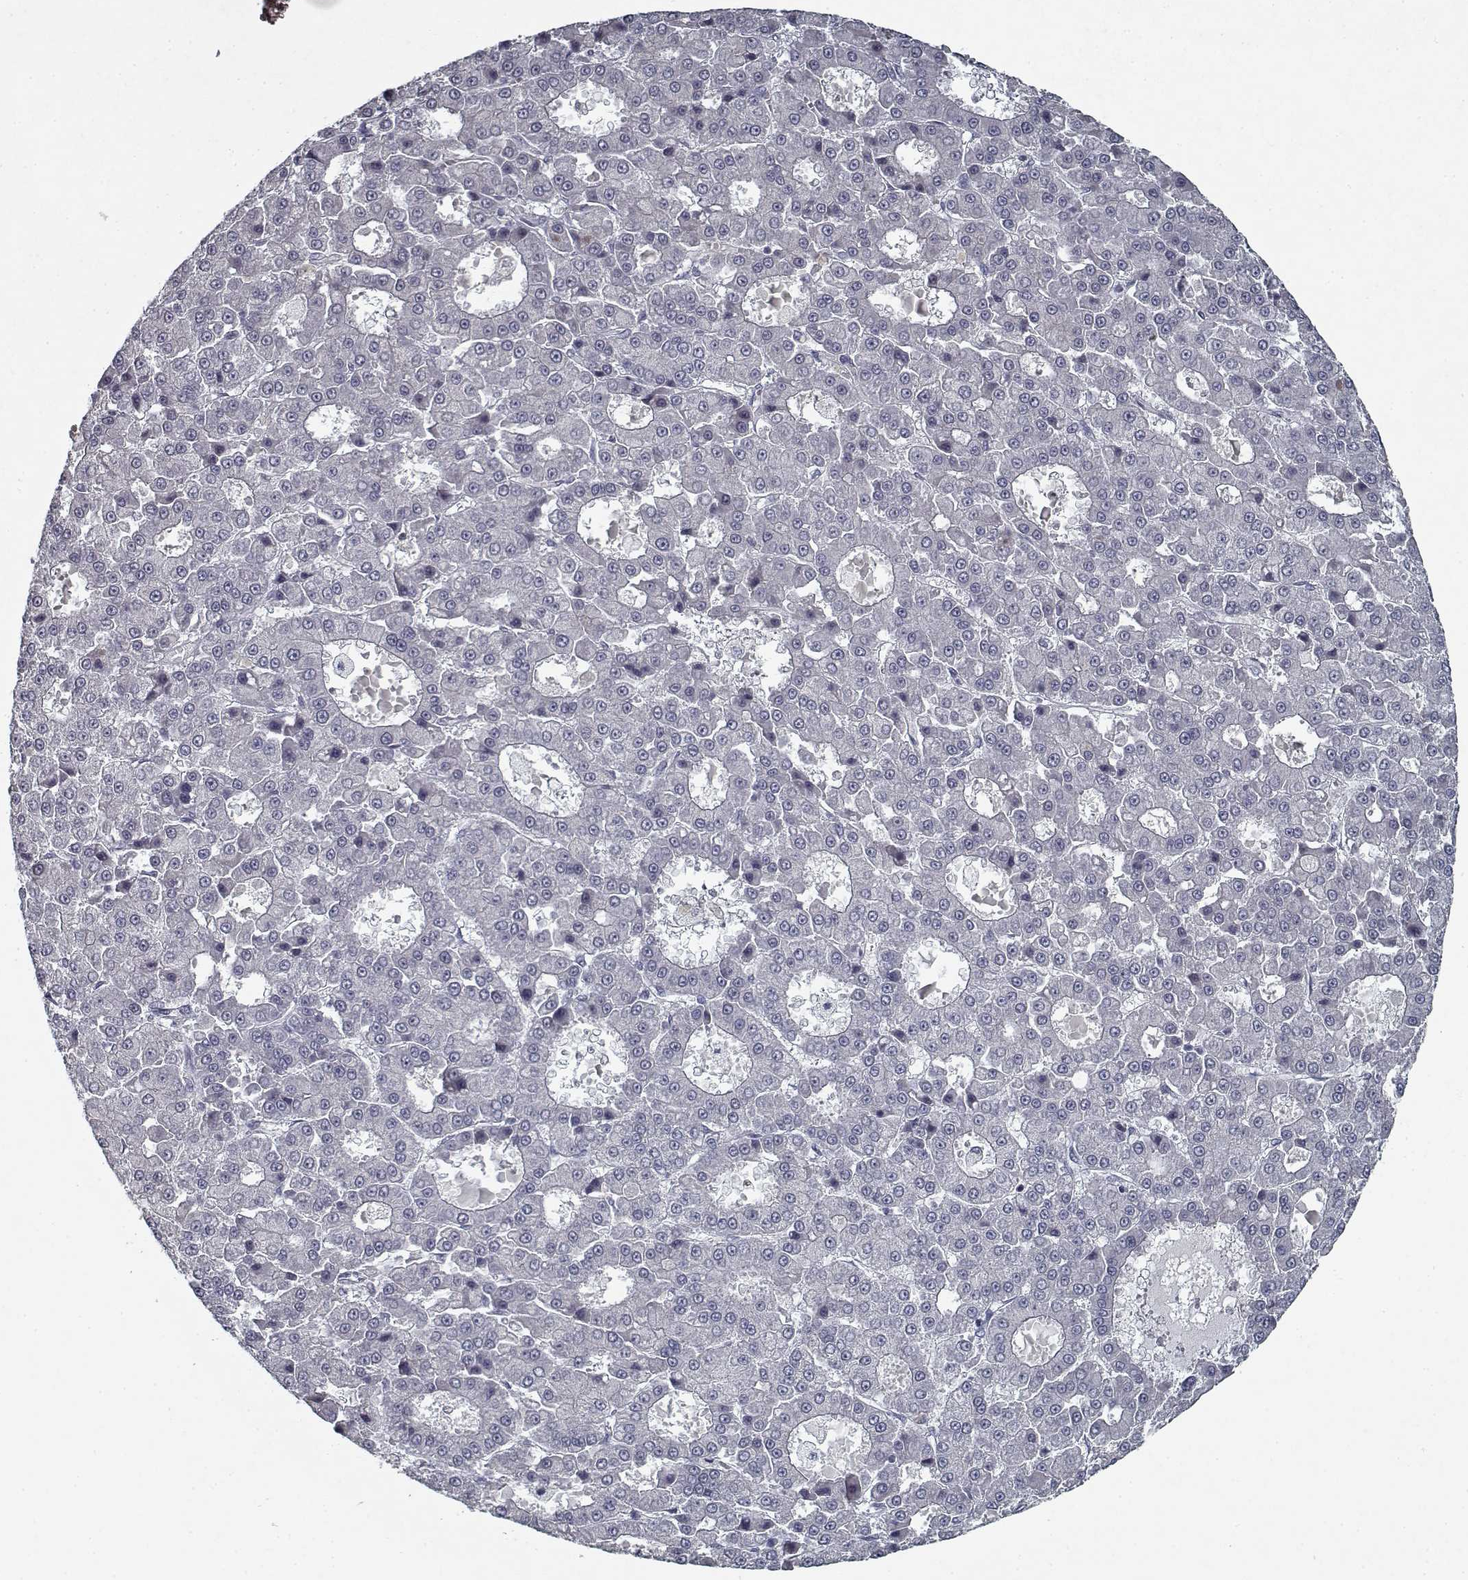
{"staining": {"intensity": "negative", "quantity": "none", "location": "none"}, "tissue": "liver cancer", "cell_type": "Tumor cells", "image_type": "cancer", "snomed": [{"axis": "morphology", "description": "Carcinoma, Hepatocellular, NOS"}, {"axis": "topography", "description": "Liver"}], "caption": "An image of human hepatocellular carcinoma (liver) is negative for staining in tumor cells. (DAB immunohistochemistry (IHC) visualized using brightfield microscopy, high magnification).", "gene": "GAD2", "patient": {"sex": "male", "age": 70}}